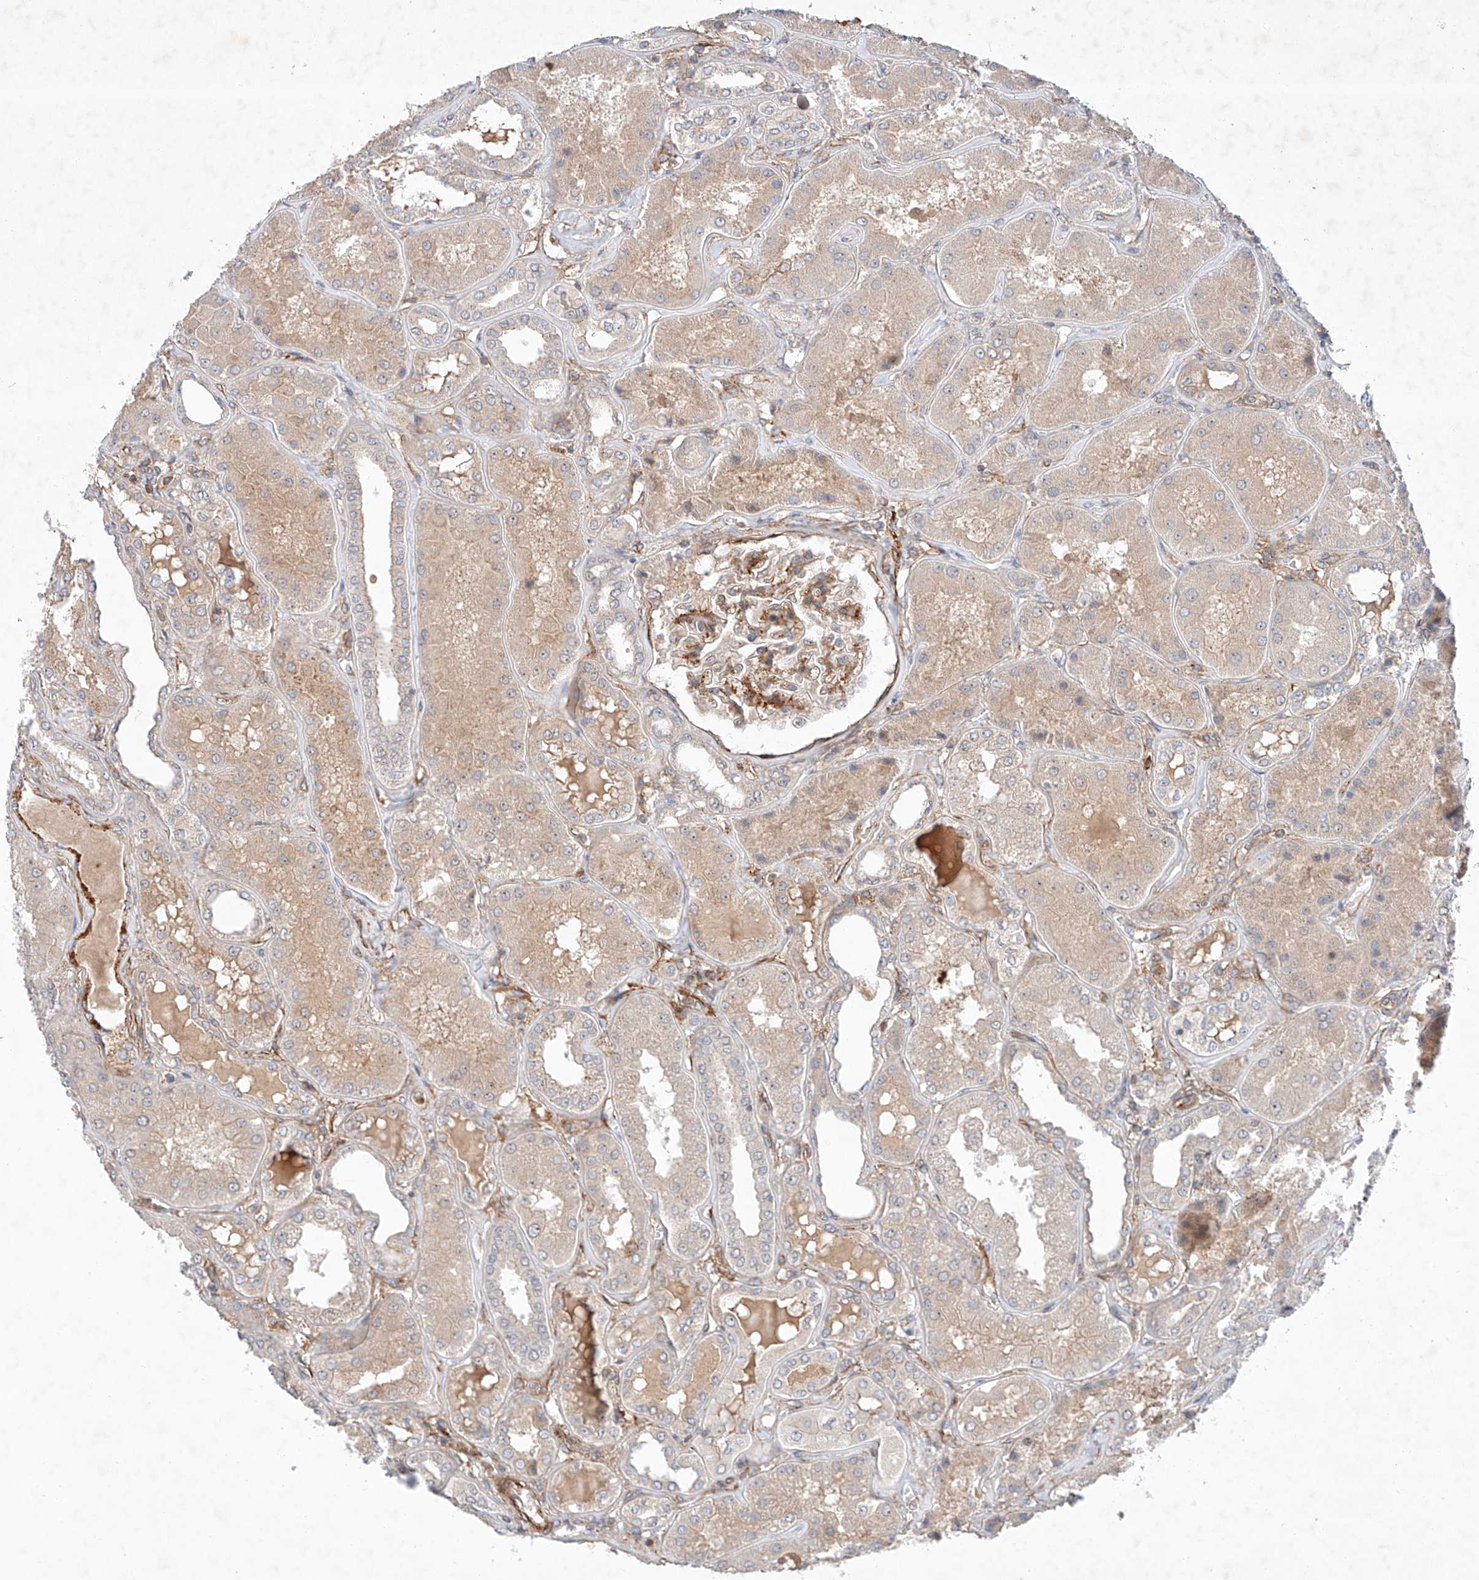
{"staining": {"intensity": "moderate", "quantity": "<25%", "location": "cytoplasmic/membranous"}, "tissue": "kidney", "cell_type": "Cells in glomeruli", "image_type": "normal", "snomed": [{"axis": "morphology", "description": "Normal tissue, NOS"}, {"axis": "topography", "description": "Kidney"}], "caption": "A brown stain highlights moderate cytoplasmic/membranous positivity of a protein in cells in glomeruli of benign kidney.", "gene": "ARHGAP33", "patient": {"sex": "female", "age": 56}}